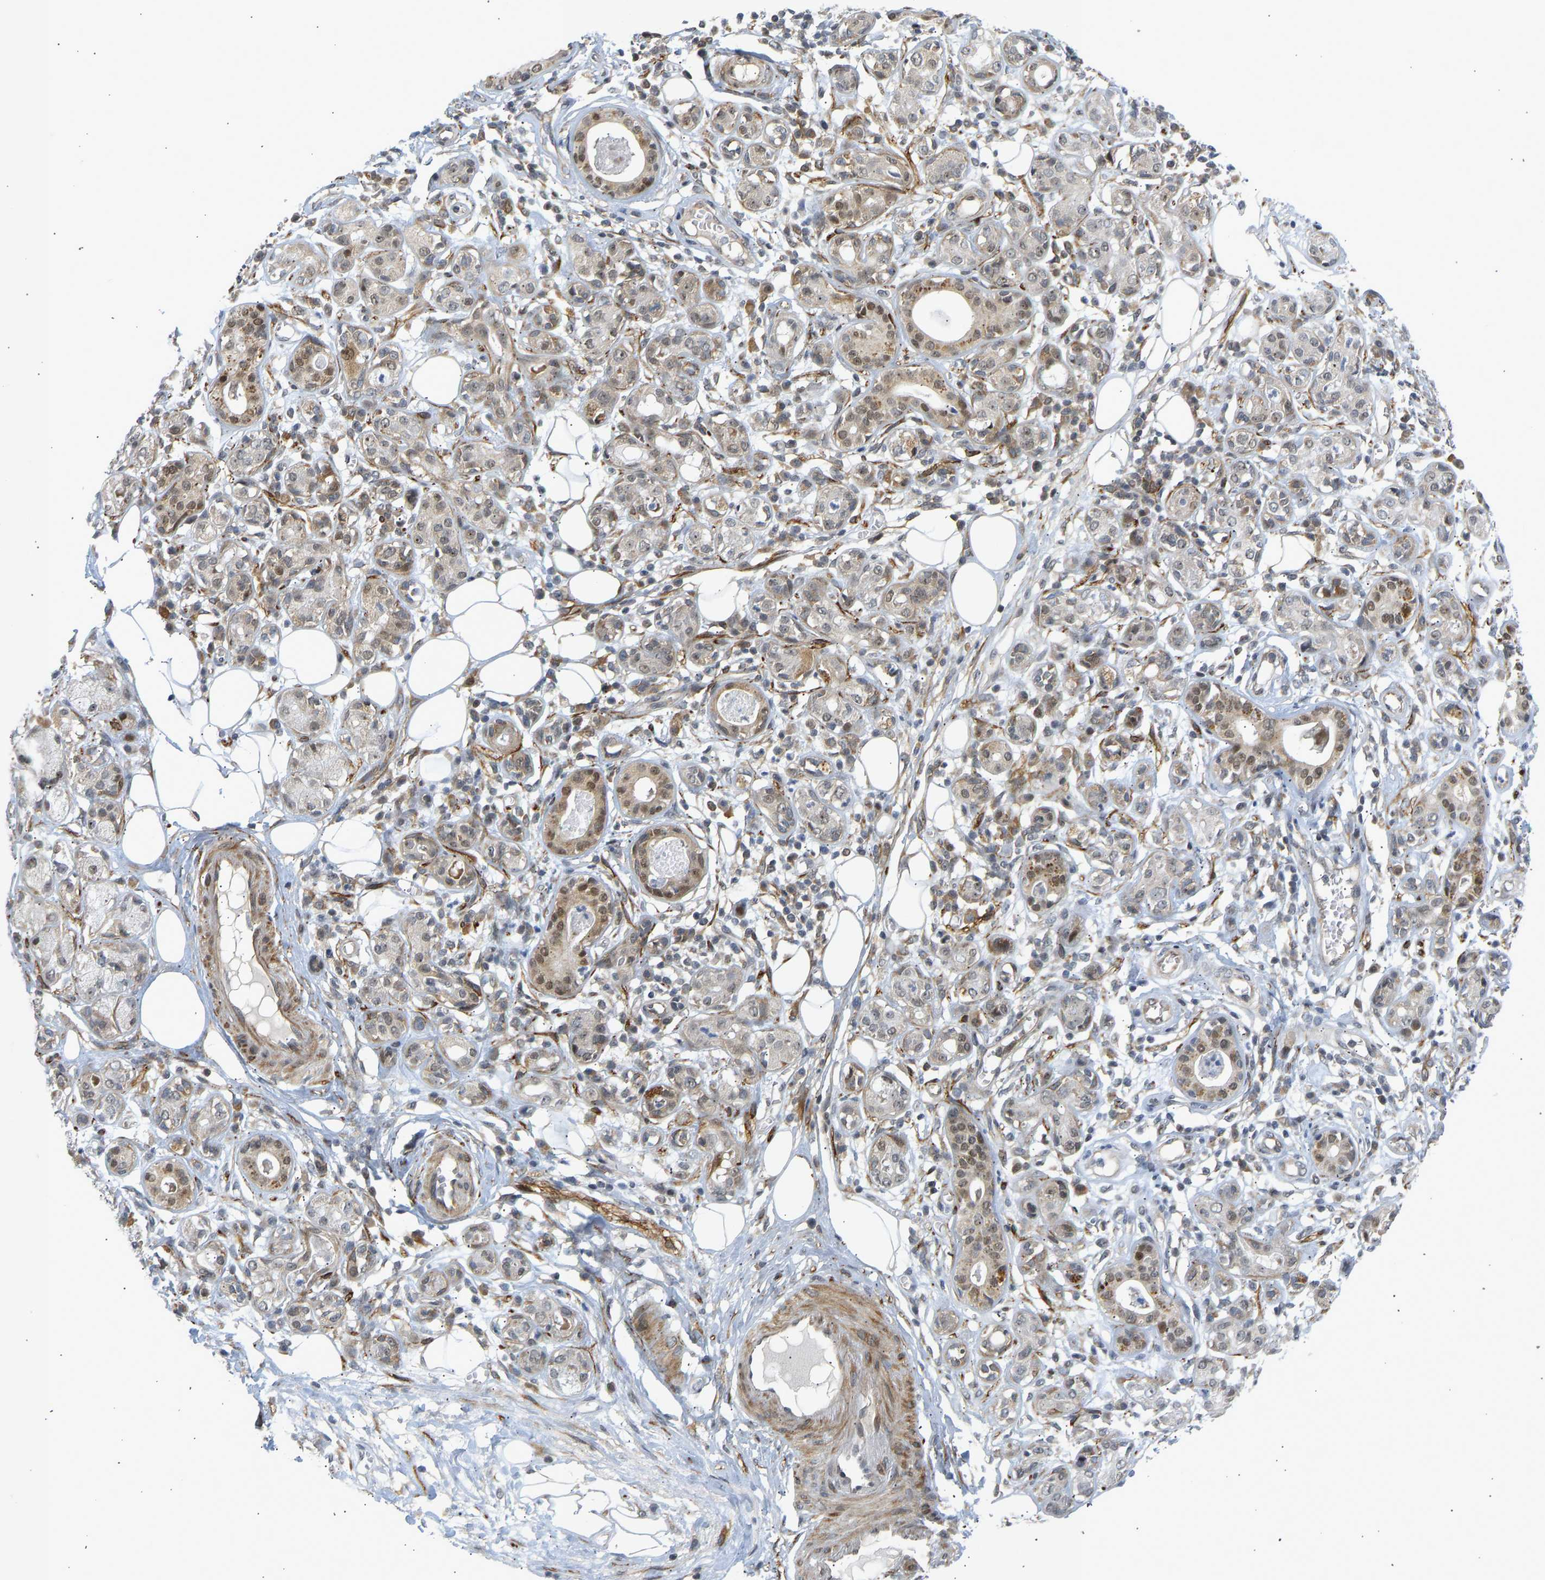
{"staining": {"intensity": "weak", "quantity": "25%-75%", "location": "cytoplasmic/membranous"}, "tissue": "adipose tissue", "cell_type": "Adipocytes", "image_type": "normal", "snomed": [{"axis": "morphology", "description": "Normal tissue, NOS"}, {"axis": "morphology", "description": "Inflammation, NOS"}, {"axis": "topography", "description": "Salivary gland"}, {"axis": "topography", "description": "Peripheral nerve tissue"}], "caption": "A brown stain labels weak cytoplasmic/membranous staining of a protein in adipocytes of normal adipose tissue. The staining was performed using DAB (3,3'-diaminobenzidine) to visualize the protein expression in brown, while the nuclei were stained in blue with hematoxylin (Magnification: 20x).", "gene": "BAG1", "patient": {"sex": "female", "age": 75}}